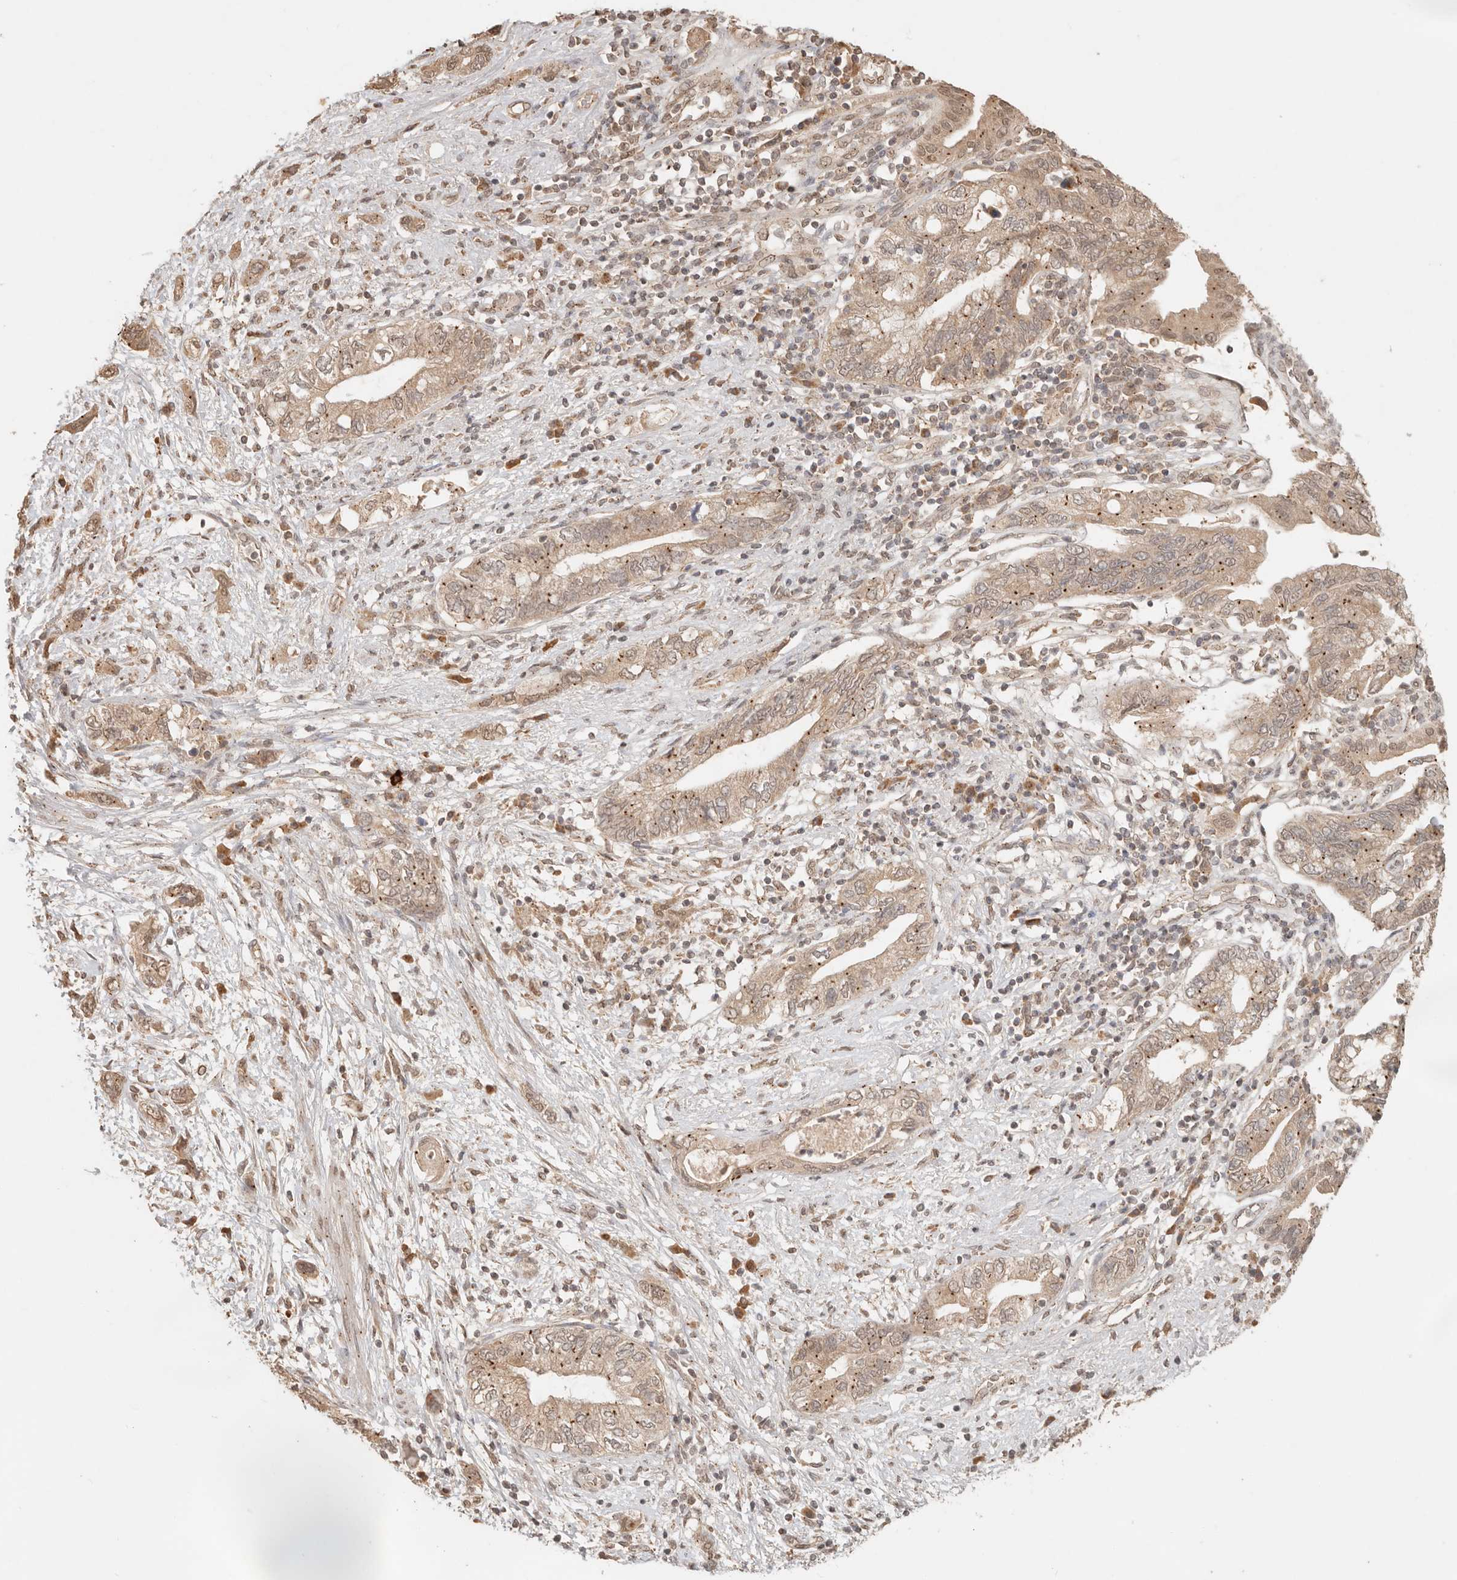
{"staining": {"intensity": "moderate", "quantity": ">75%", "location": "cytoplasmic/membranous"}, "tissue": "pancreatic cancer", "cell_type": "Tumor cells", "image_type": "cancer", "snomed": [{"axis": "morphology", "description": "Adenocarcinoma, NOS"}, {"axis": "topography", "description": "Pancreas"}], "caption": "A histopathology image of pancreatic cancer (adenocarcinoma) stained for a protein displays moderate cytoplasmic/membranous brown staining in tumor cells.", "gene": "LMO4", "patient": {"sex": "female", "age": 73}}